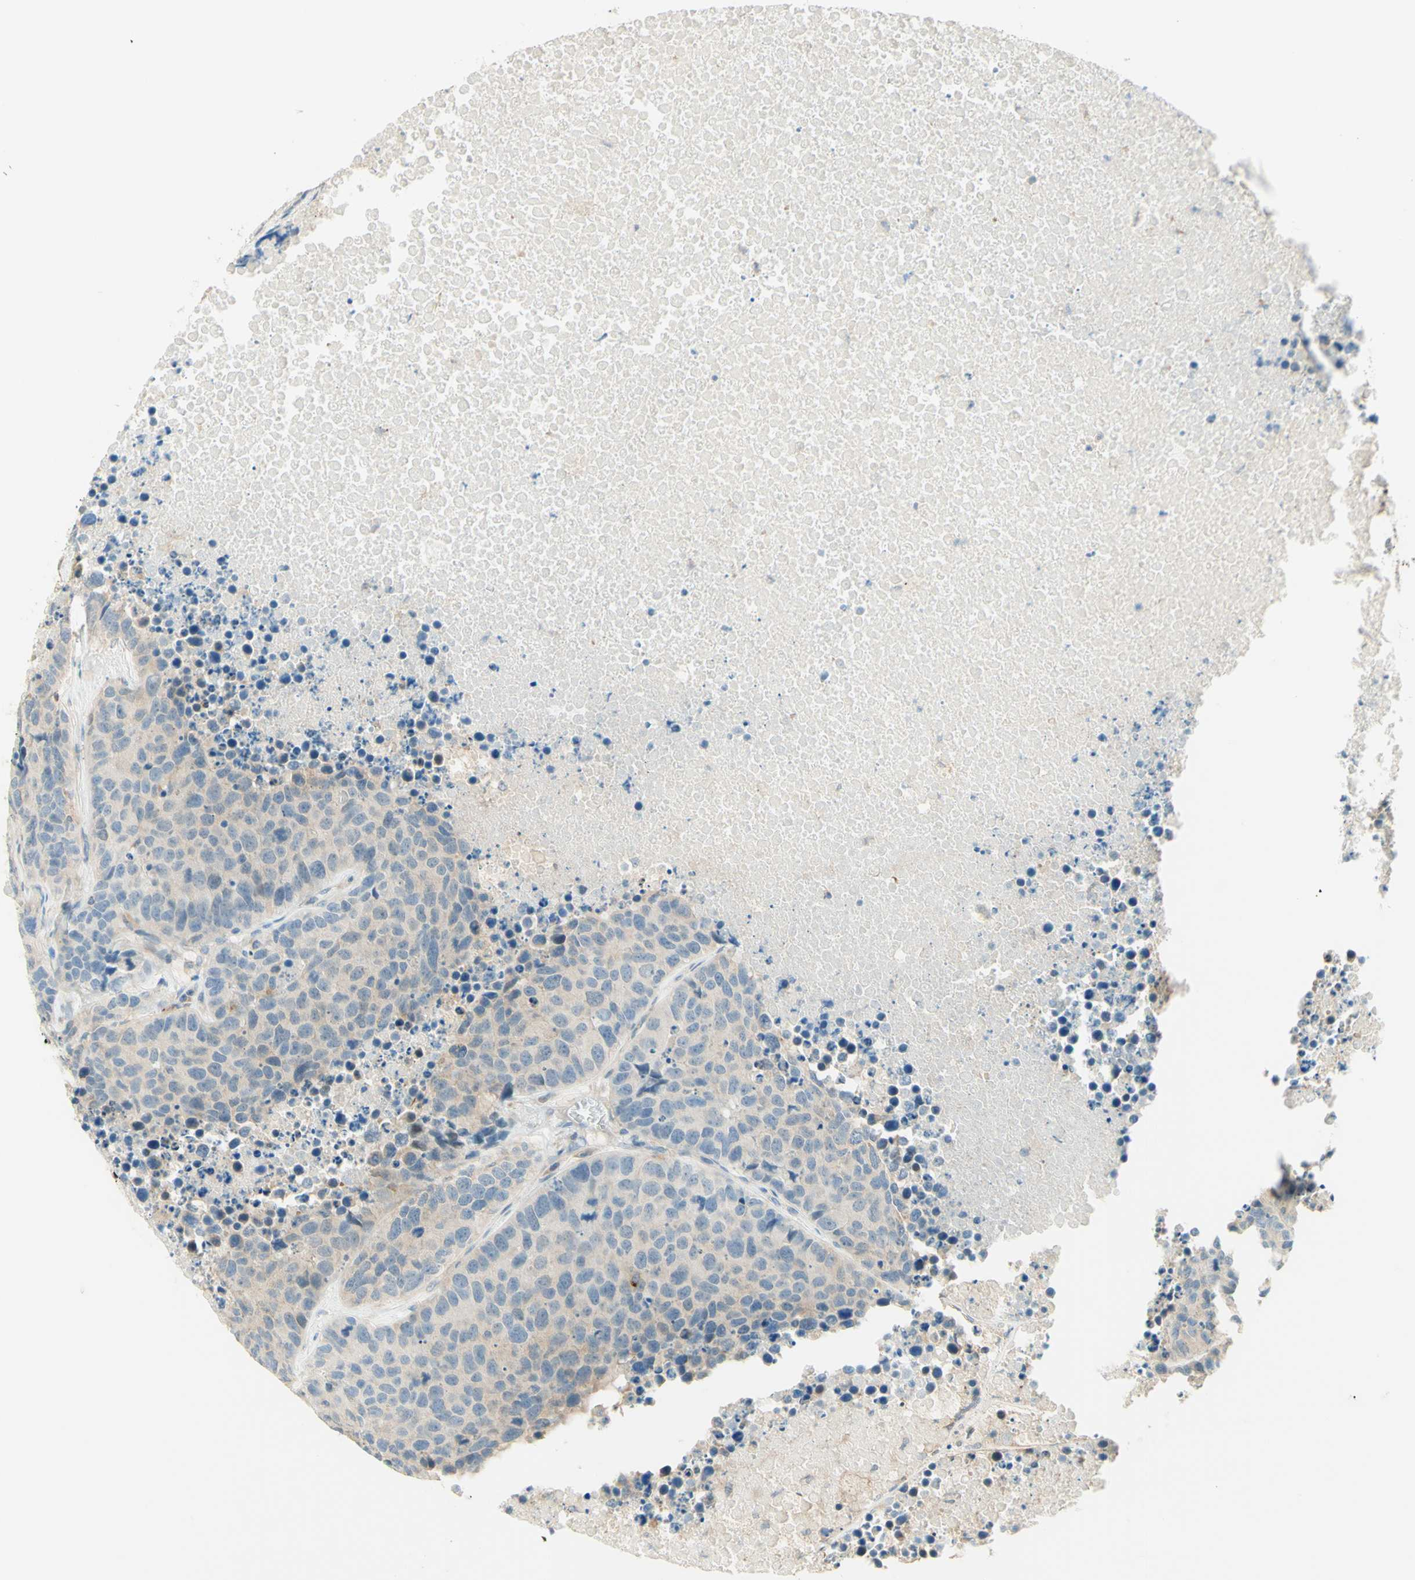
{"staining": {"intensity": "weak", "quantity": "25%-75%", "location": "cytoplasmic/membranous"}, "tissue": "carcinoid", "cell_type": "Tumor cells", "image_type": "cancer", "snomed": [{"axis": "morphology", "description": "Carcinoid, malignant, NOS"}, {"axis": "topography", "description": "Lung"}], "caption": "Protein expression analysis of human carcinoid reveals weak cytoplasmic/membranous positivity in about 25%-75% of tumor cells.", "gene": "PROM1", "patient": {"sex": "male", "age": 60}}